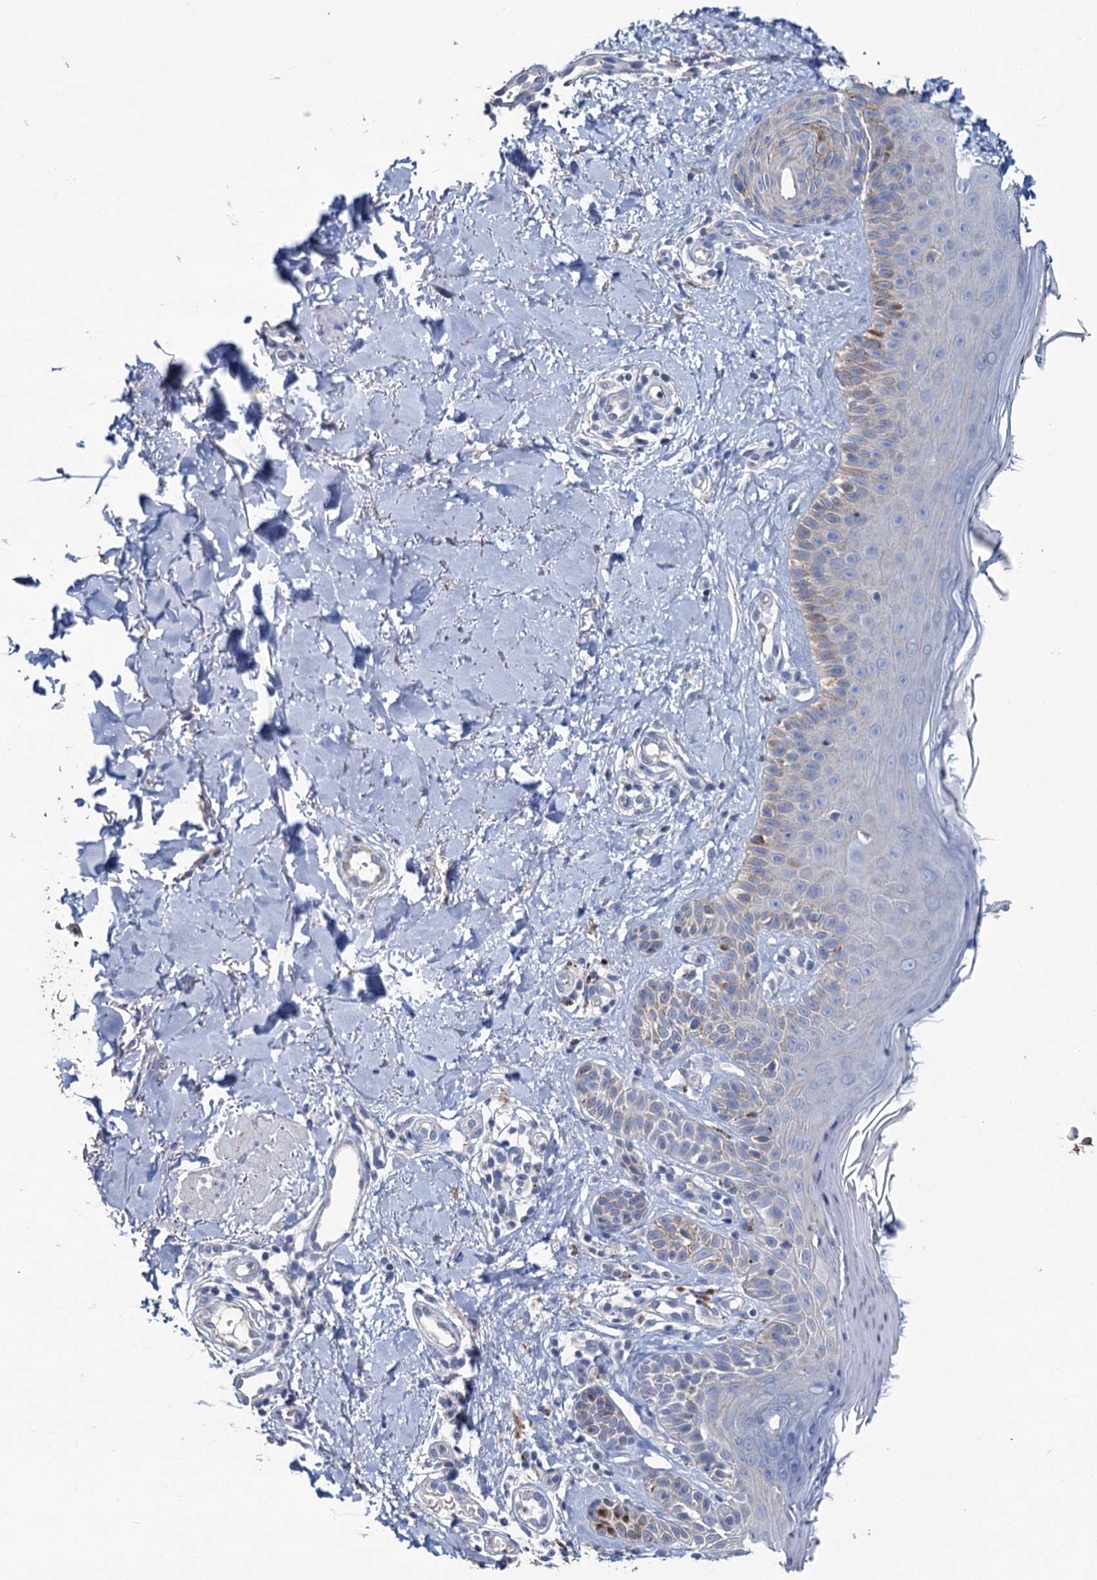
{"staining": {"intensity": "negative", "quantity": "none", "location": "none"}, "tissue": "skin", "cell_type": "Fibroblasts", "image_type": "normal", "snomed": [{"axis": "morphology", "description": "Normal tissue, NOS"}, {"axis": "topography", "description": "Skin"}], "caption": "Photomicrograph shows no significant protein expression in fibroblasts of unremarkable skin. (DAB IHC with hematoxylin counter stain).", "gene": "SNCB", "patient": {"sex": "male", "age": 52}}